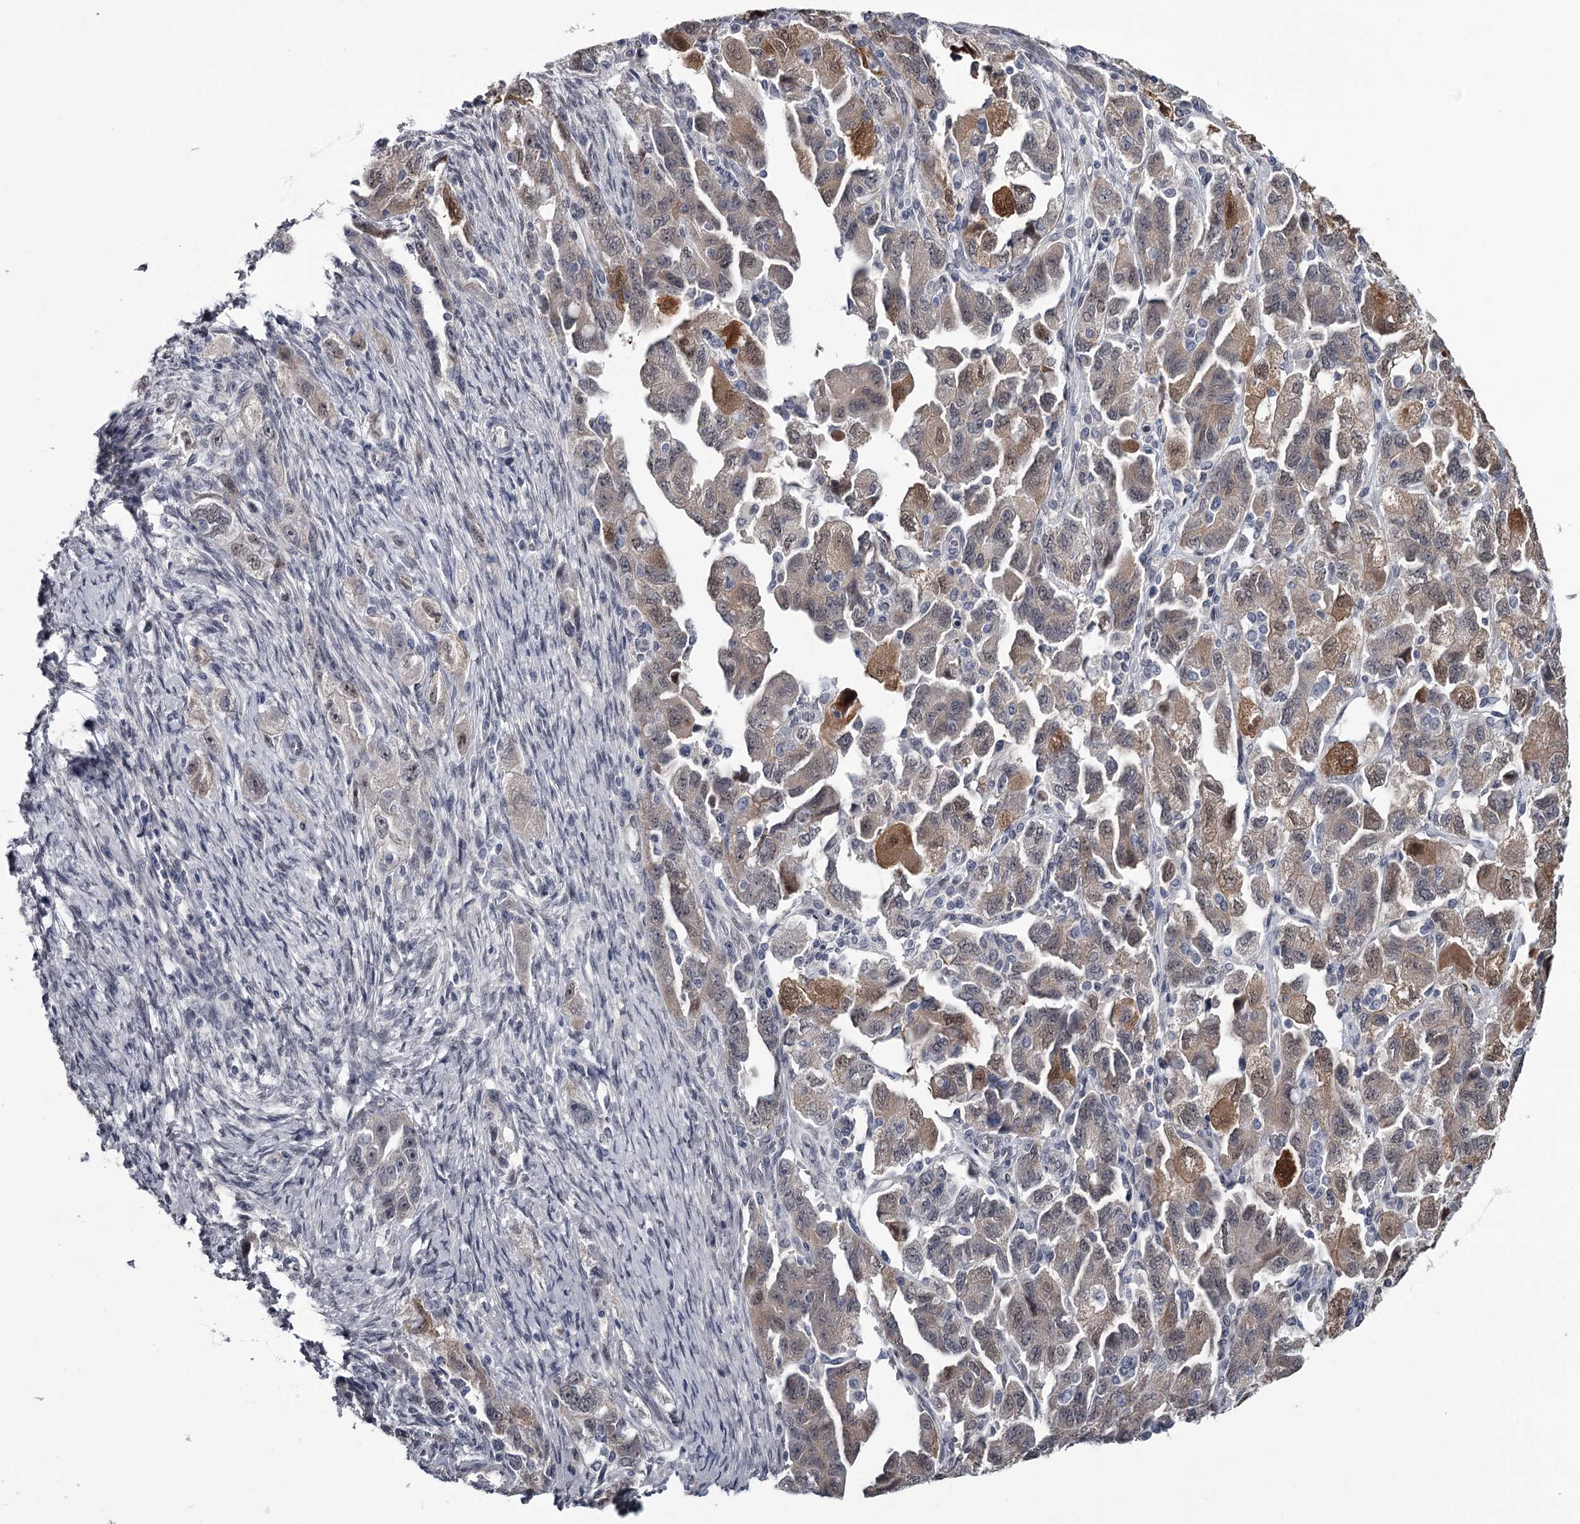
{"staining": {"intensity": "moderate", "quantity": "<25%", "location": "cytoplasmic/membranous,nuclear"}, "tissue": "ovarian cancer", "cell_type": "Tumor cells", "image_type": "cancer", "snomed": [{"axis": "morphology", "description": "Carcinoma, NOS"}, {"axis": "morphology", "description": "Cystadenocarcinoma, serous, NOS"}, {"axis": "topography", "description": "Ovary"}], "caption": "There is low levels of moderate cytoplasmic/membranous and nuclear expression in tumor cells of ovarian cancer (serous cystadenocarcinoma), as demonstrated by immunohistochemical staining (brown color).", "gene": "PRPF40B", "patient": {"sex": "female", "age": 69}}